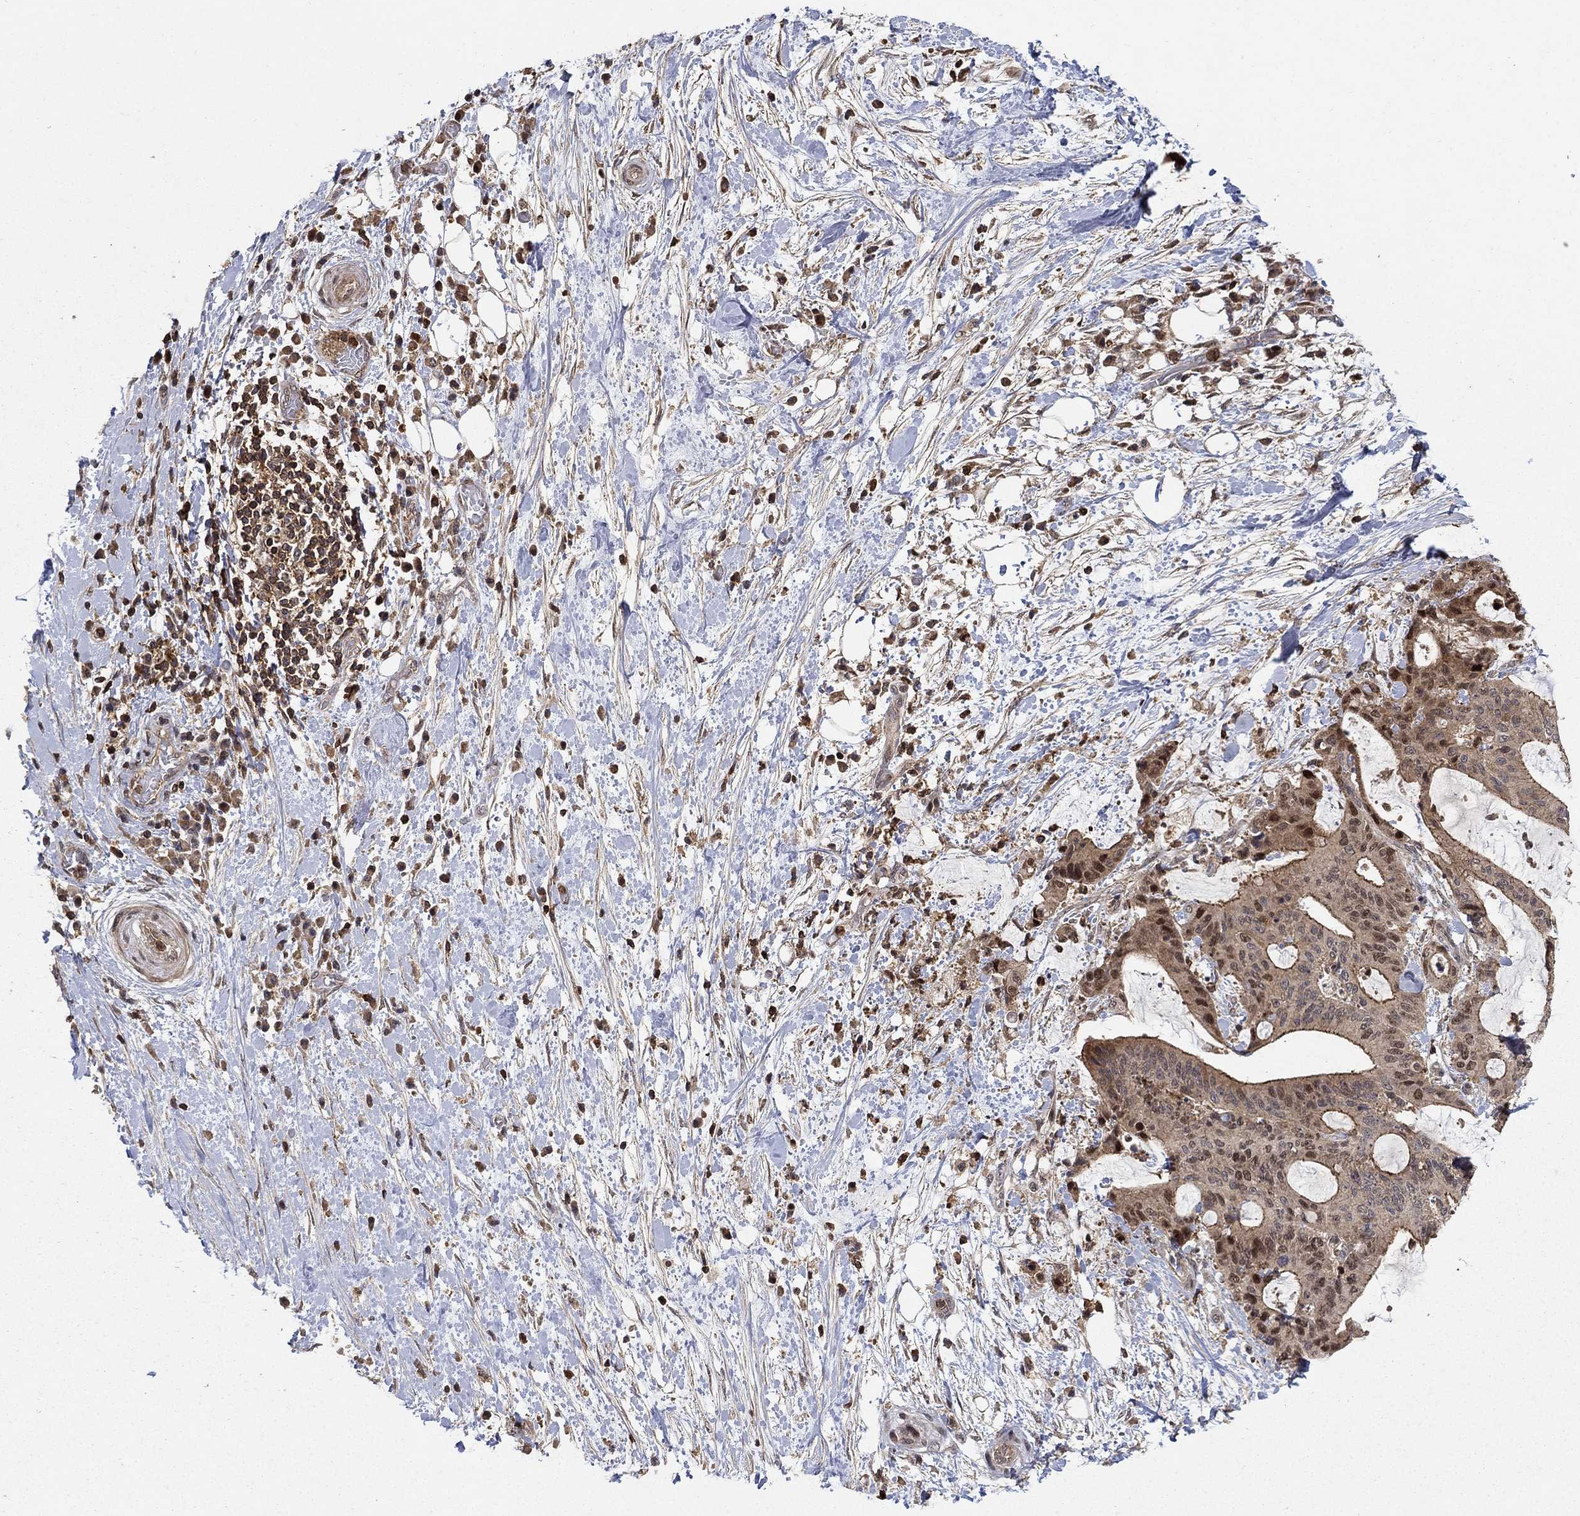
{"staining": {"intensity": "strong", "quantity": "<25%", "location": "nuclear"}, "tissue": "liver cancer", "cell_type": "Tumor cells", "image_type": "cancer", "snomed": [{"axis": "morphology", "description": "Cholangiocarcinoma"}, {"axis": "topography", "description": "Liver"}], "caption": "Immunohistochemical staining of human liver cholangiocarcinoma shows medium levels of strong nuclear positivity in about <25% of tumor cells.", "gene": "CCDC66", "patient": {"sex": "female", "age": 73}}